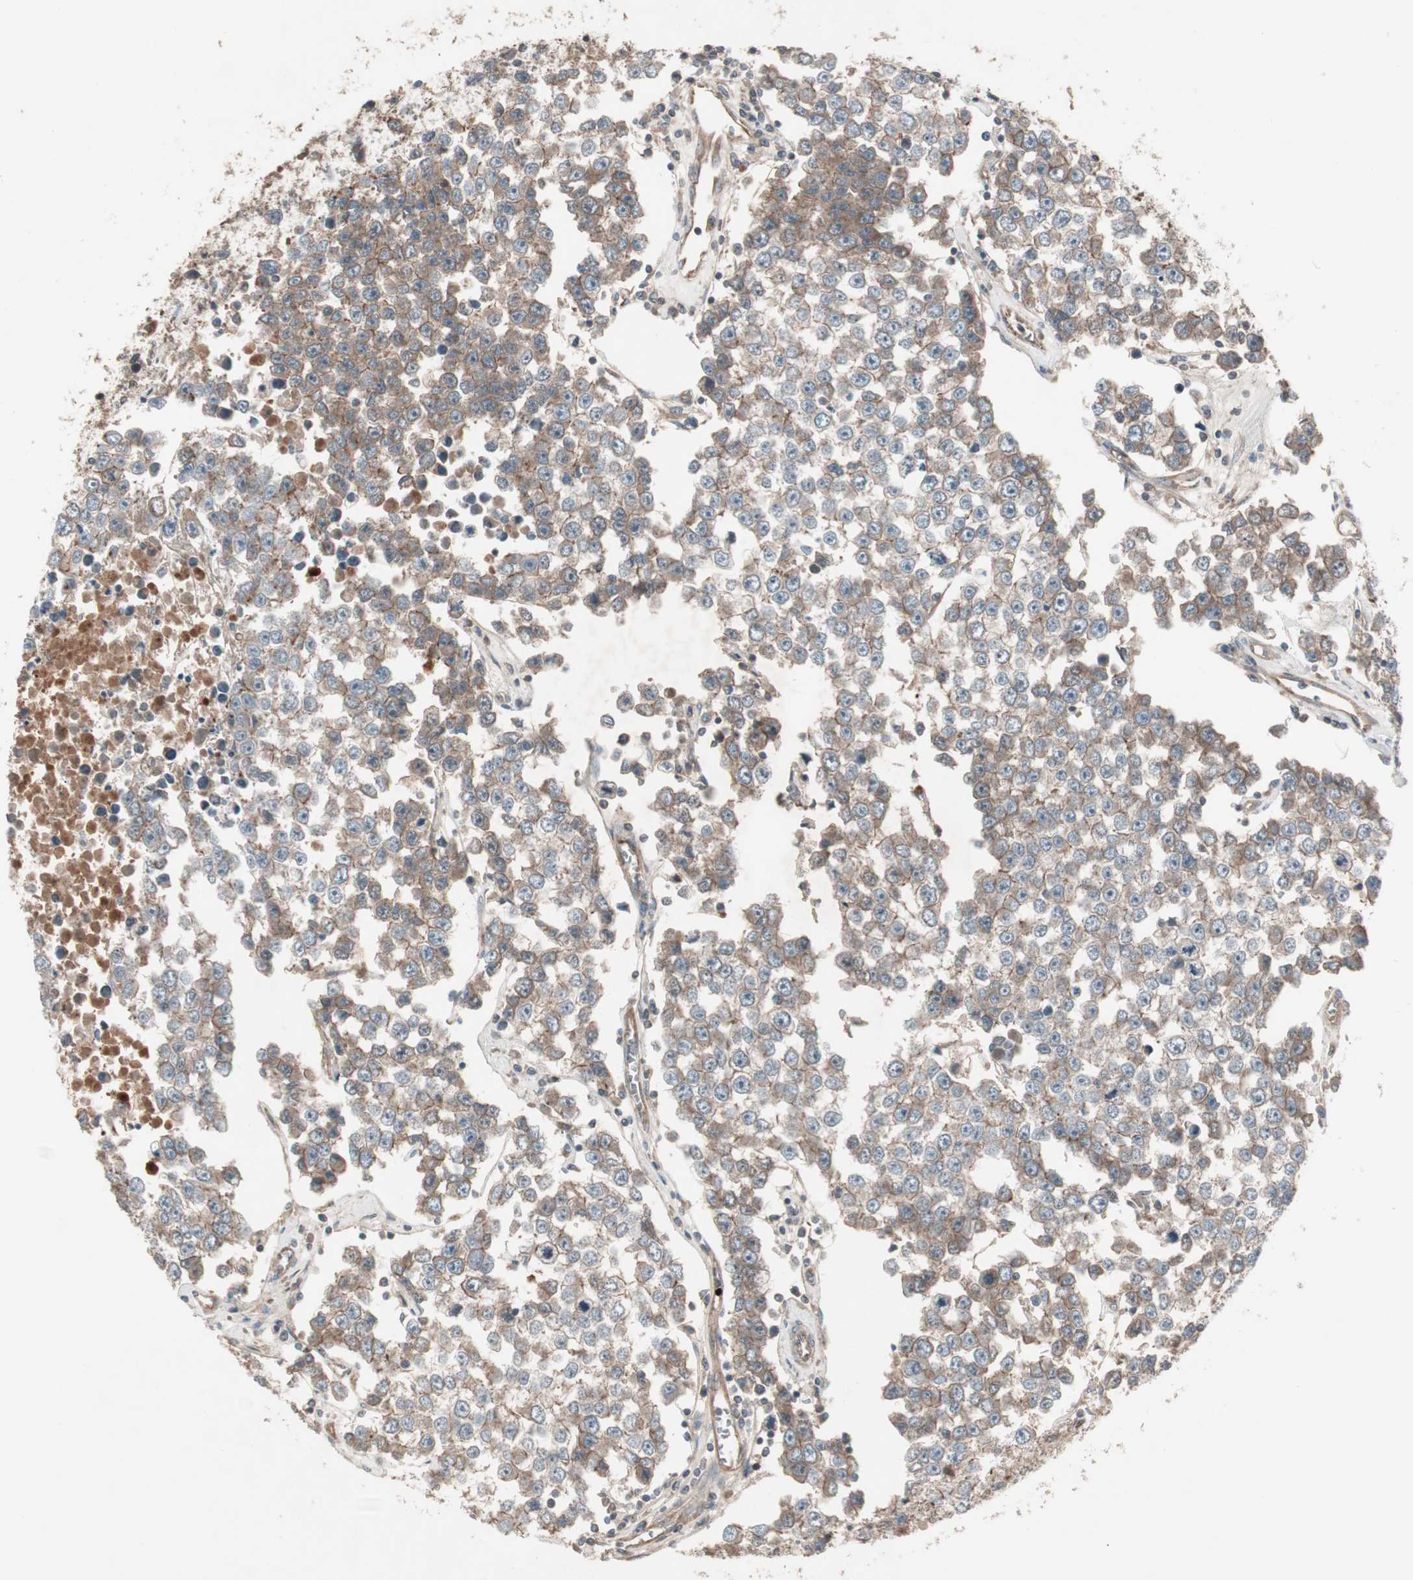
{"staining": {"intensity": "moderate", "quantity": ">75%", "location": "cytoplasmic/membranous"}, "tissue": "testis cancer", "cell_type": "Tumor cells", "image_type": "cancer", "snomed": [{"axis": "morphology", "description": "Seminoma, NOS"}, {"axis": "morphology", "description": "Carcinoma, Embryonal, NOS"}, {"axis": "topography", "description": "Testis"}], "caption": "Tumor cells show moderate cytoplasmic/membranous positivity in approximately >75% of cells in testis cancer (seminoma).", "gene": "TFPI", "patient": {"sex": "male", "age": 52}}